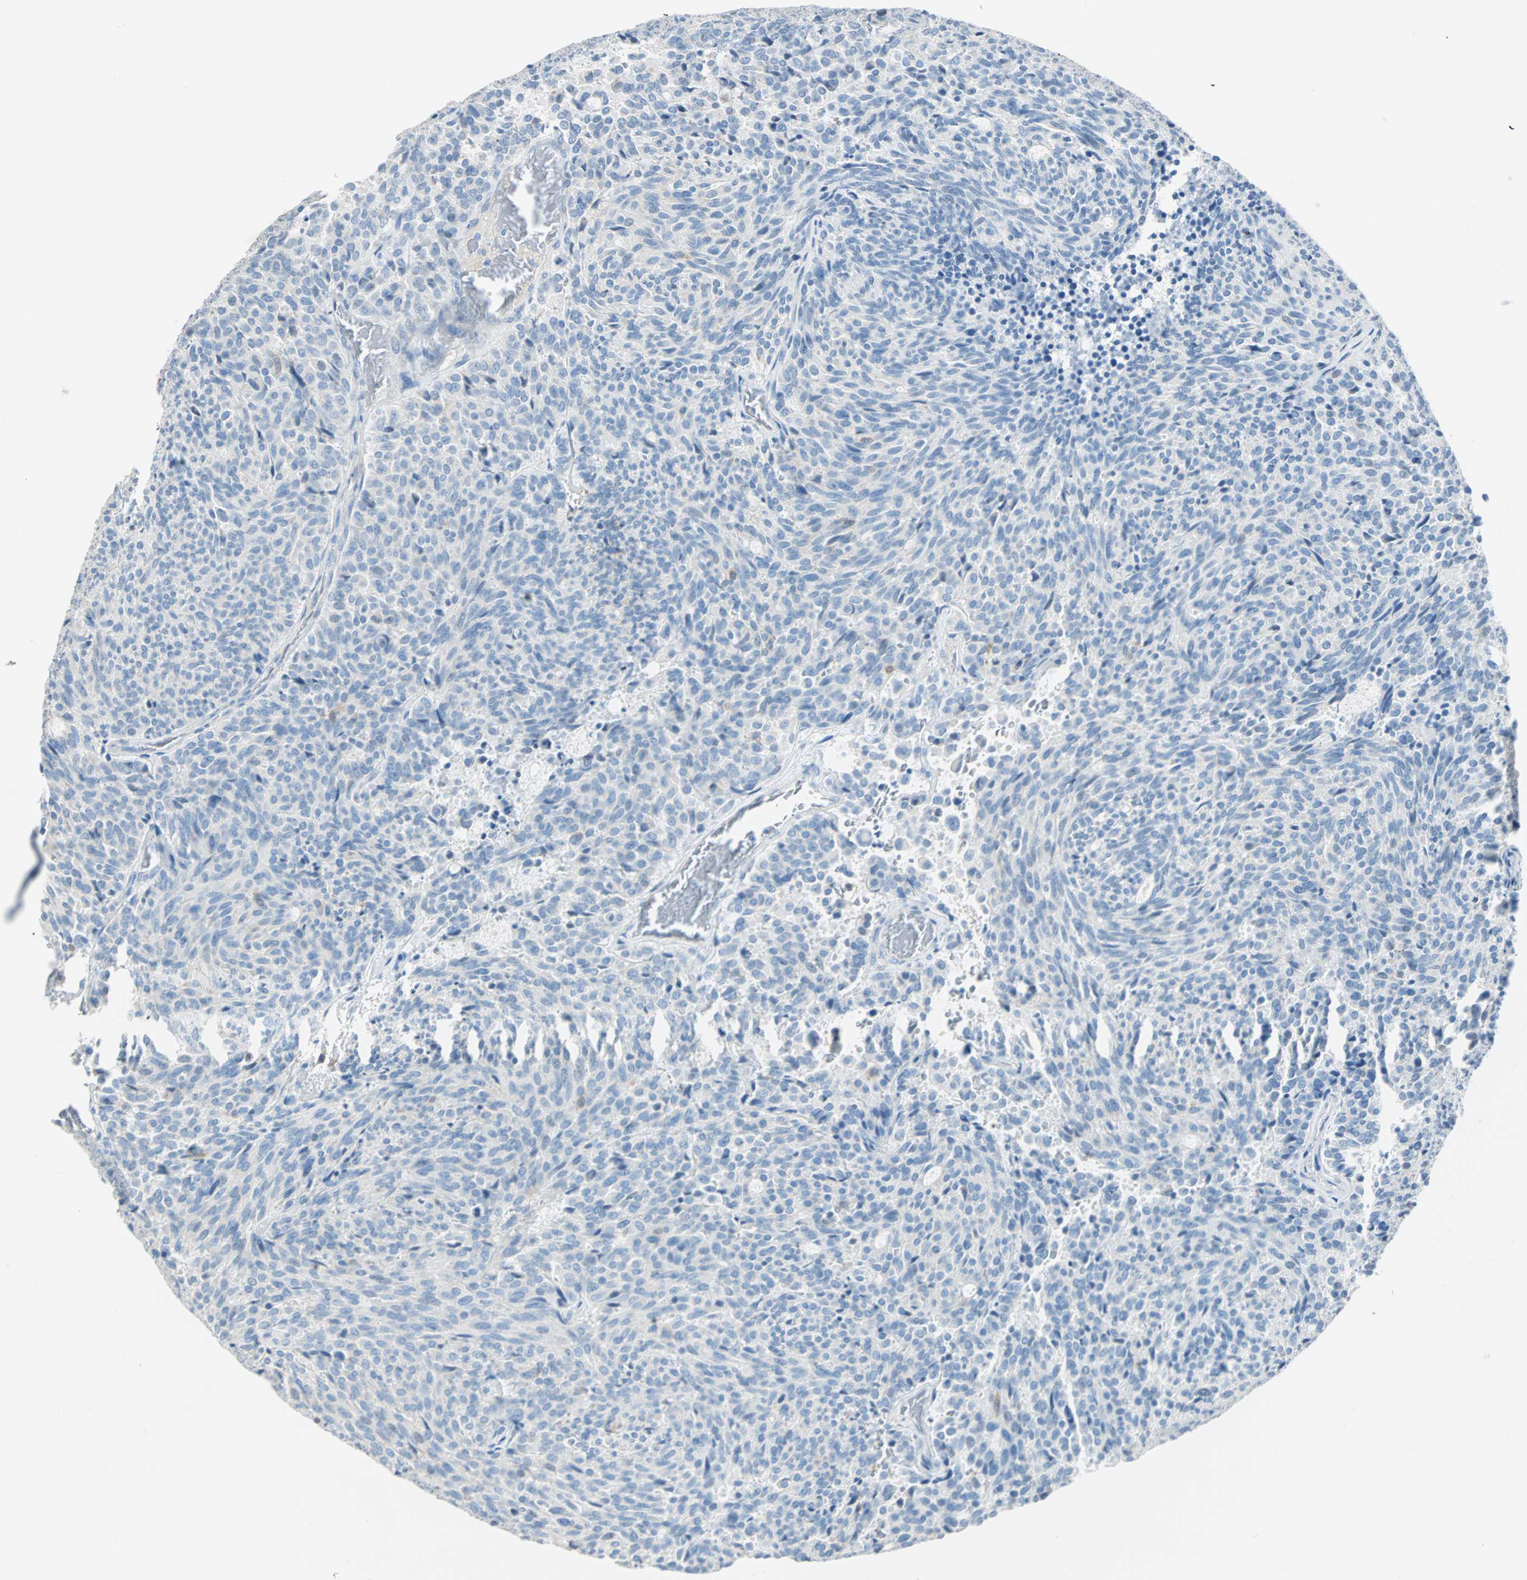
{"staining": {"intensity": "negative", "quantity": "none", "location": "none"}, "tissue": "carcinoid", "cell_type": "Tumor cells", "image_type": "cancer", "snomed": [{"axis": "morphology", "description": "Carcinoid, malignant, NOS"}, {"axis": "topography", "description": "Pancreas"}], "caption": "Carcinoid (malignant) stained for a protein using immunohistochemistry (IHC) shows no positivity tumor cells.", "gene": "ATF6", "patient": {"sex": "female", "age": 54}}